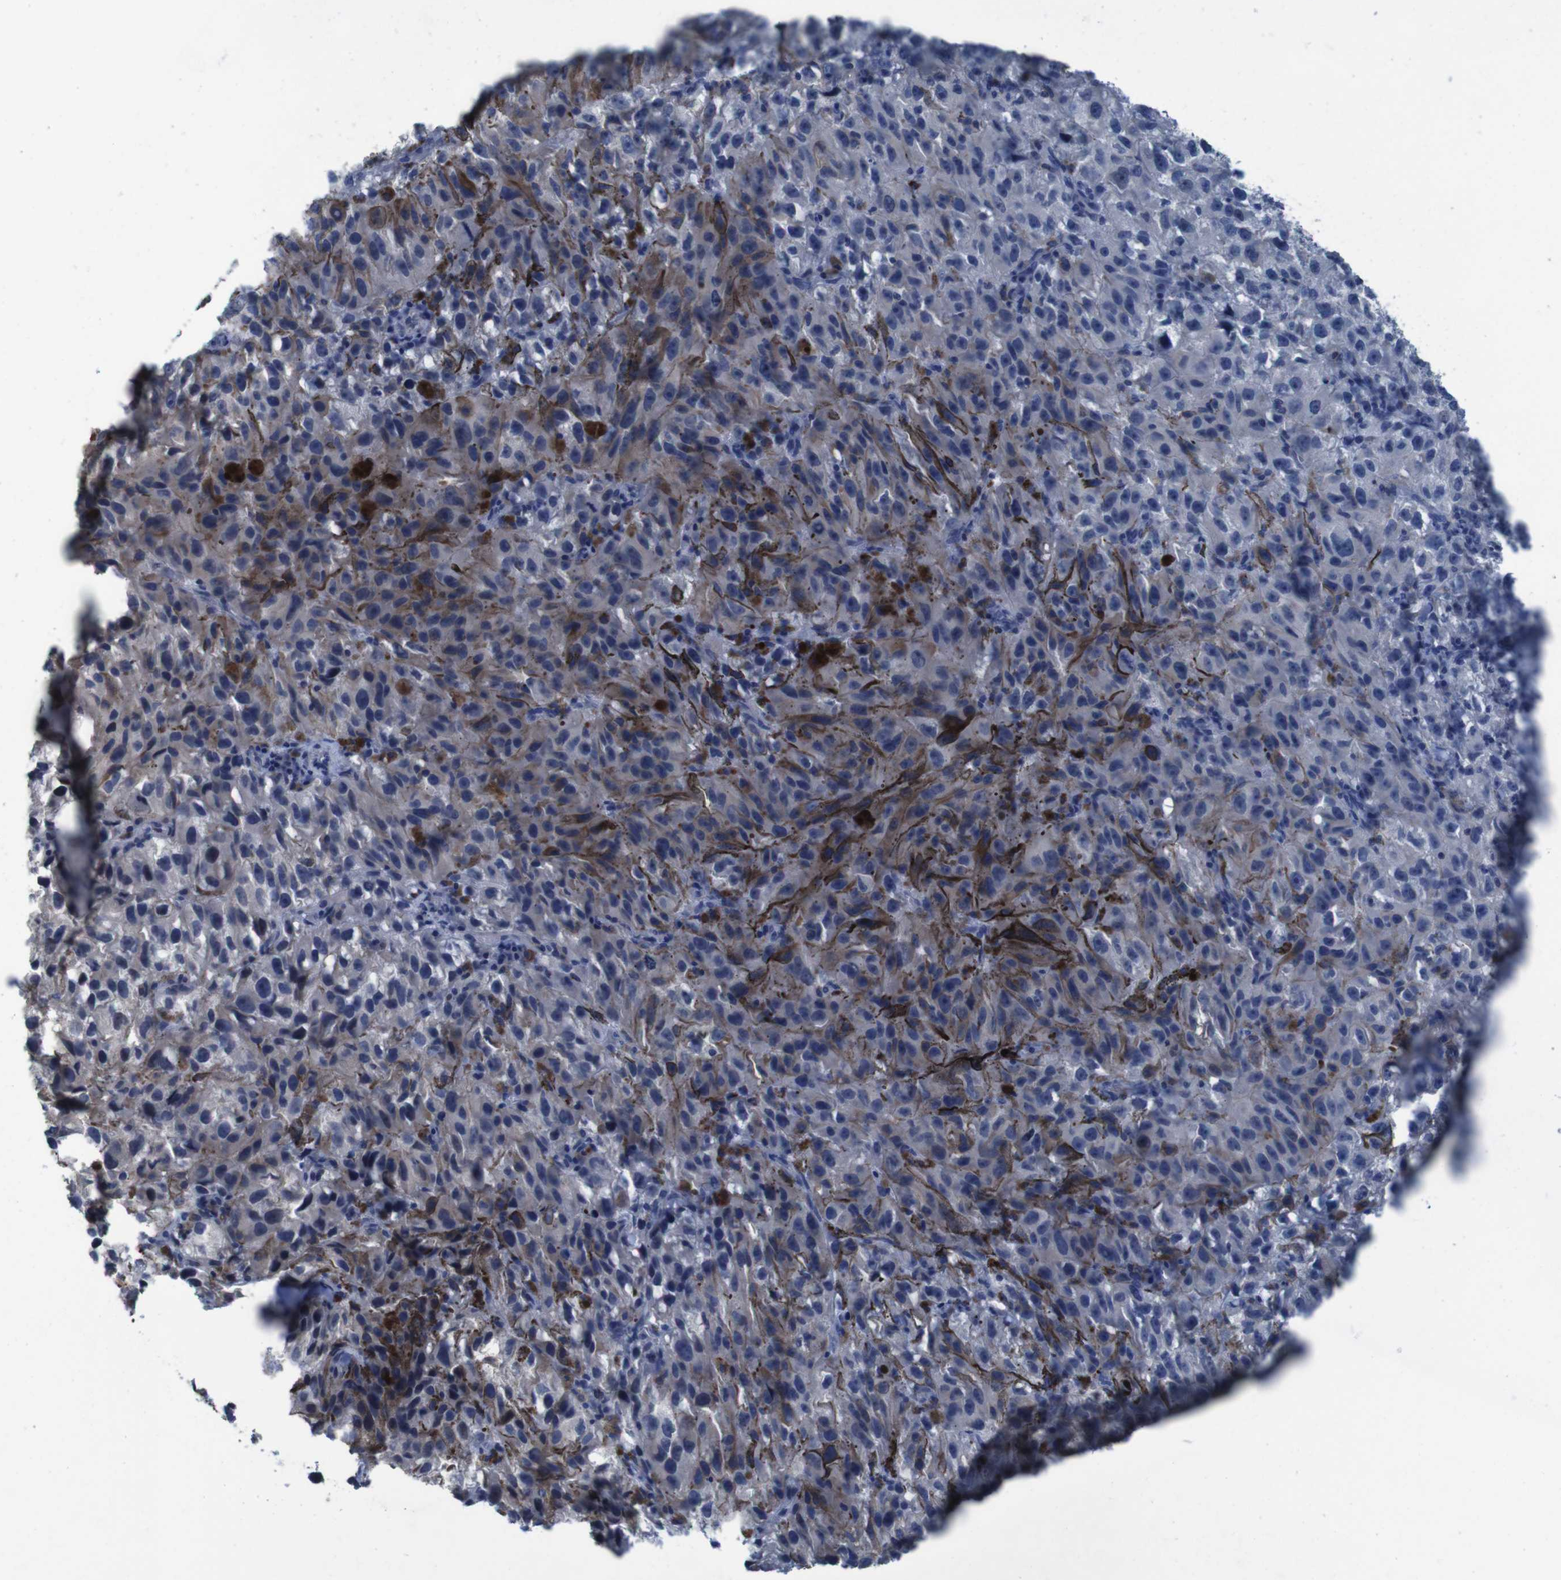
{"staining": {"intensity": "negative", "quantity": "none", "location": "none"}, "tissue": "melanoma", "cell_type": "Tumor cells", "image_type": "cancer", "snomed": [{"axis": "morphology", "description": "Malignant melanoma, NOS"}, {"axis": "topography", "description": "Skin"}], "caption": "DAB immunohistochemical staining of melanoma shows no significant staining in tumor cells. (DAB IHC visualized using brightfield microscopy, high magnification).", "gene": "CLDN18", "patient": {"sex": "female", "age": 104}}